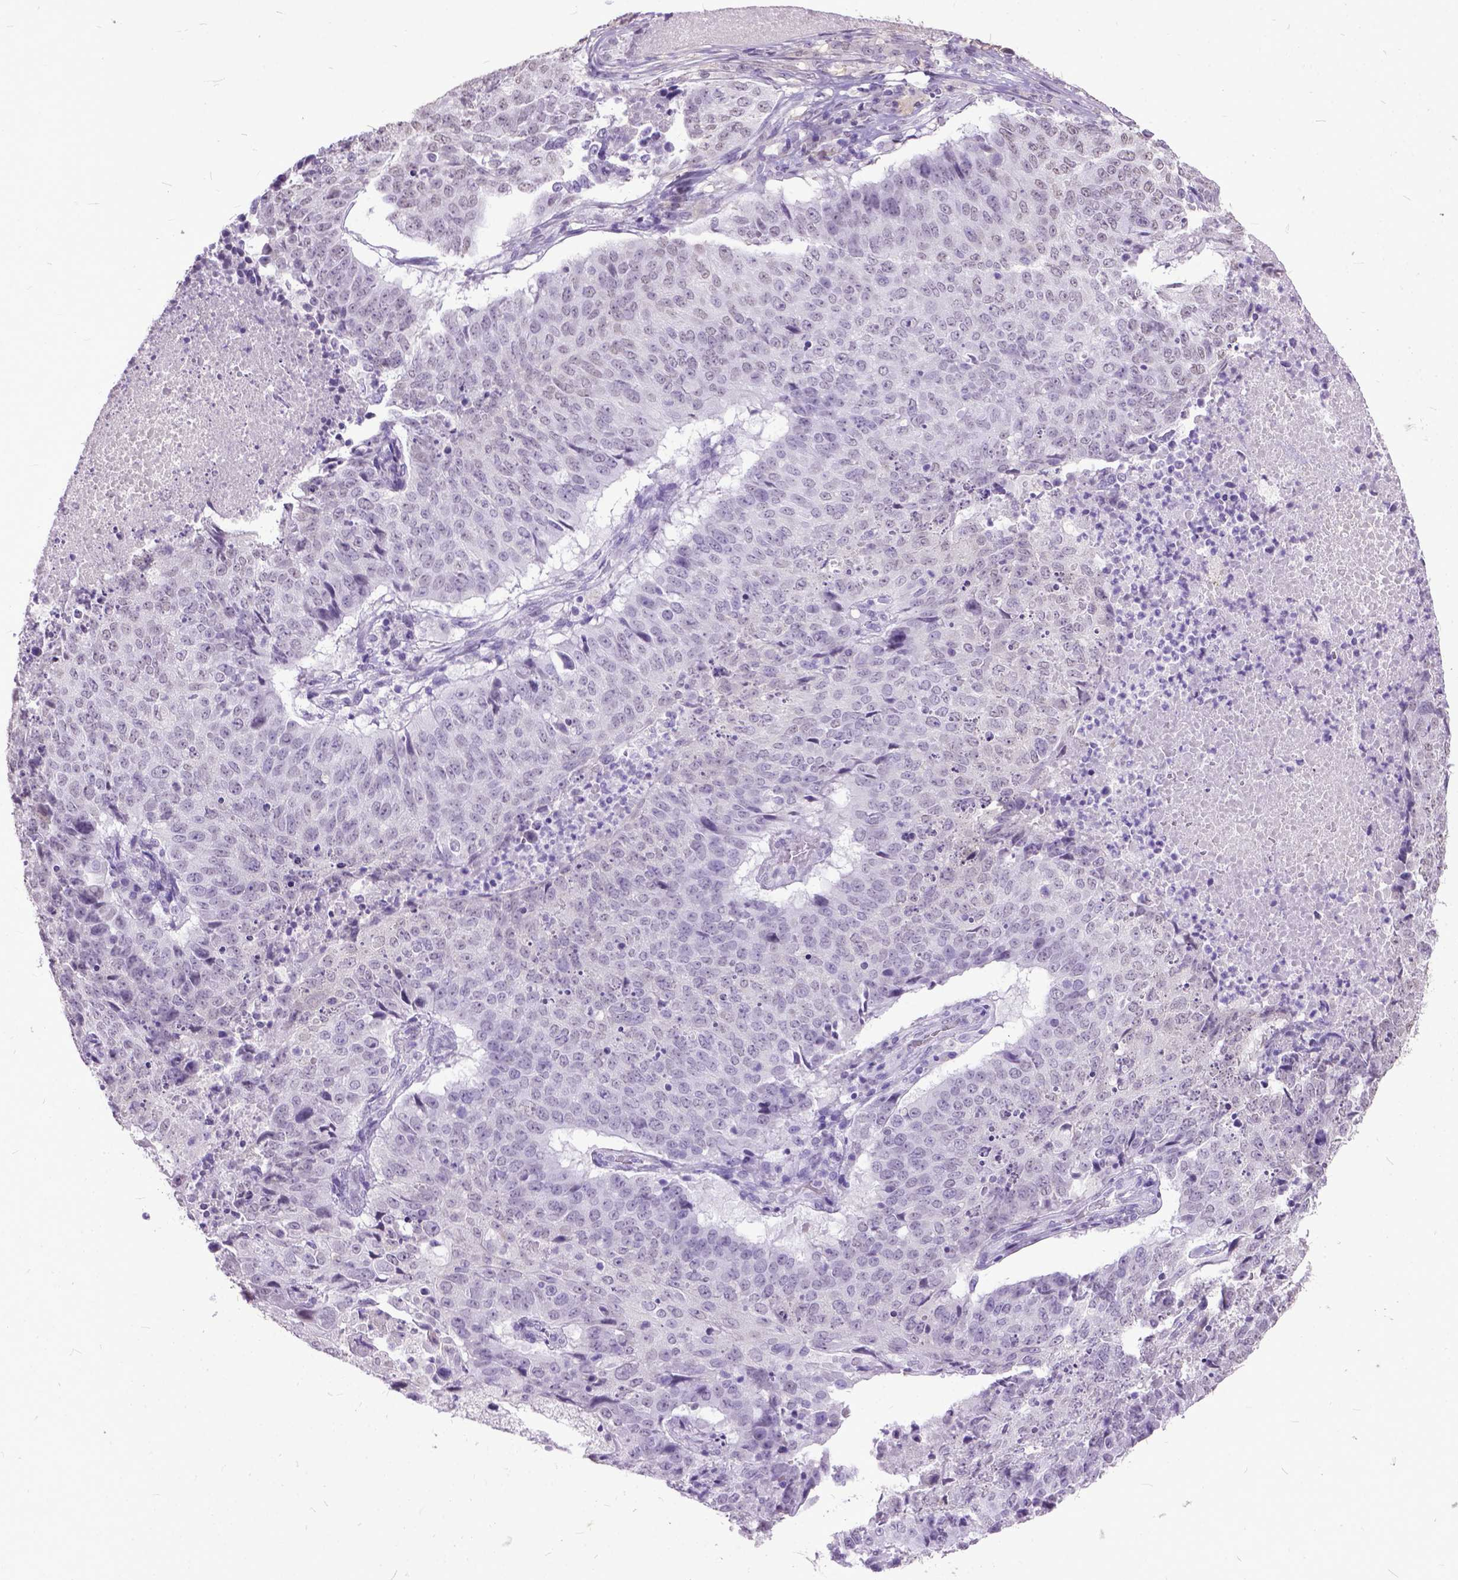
{"staining": {"intensity": "negative", "quantity": "none", "location": "none"}, "tissue": "lung cancer", "cell_type": "Tumor cells", "image_type": "cancer", "snomed": [{"axis": "morphology", "description": "Normal tissue, NOS"}, {"axis": "morphology", "description": "Squamous cell carcinoma, NOS"}, {"axis": "topography", "description": "Bronchus"}, {"axis": "topography", "description": "Lung"}], "caption": "Protein analysis of lung squamous cell carcinoma demonstrates no significant staining in tumor cells.", "gene": "MARCHF10", "patient": {"sex": "male", "age": 64}}